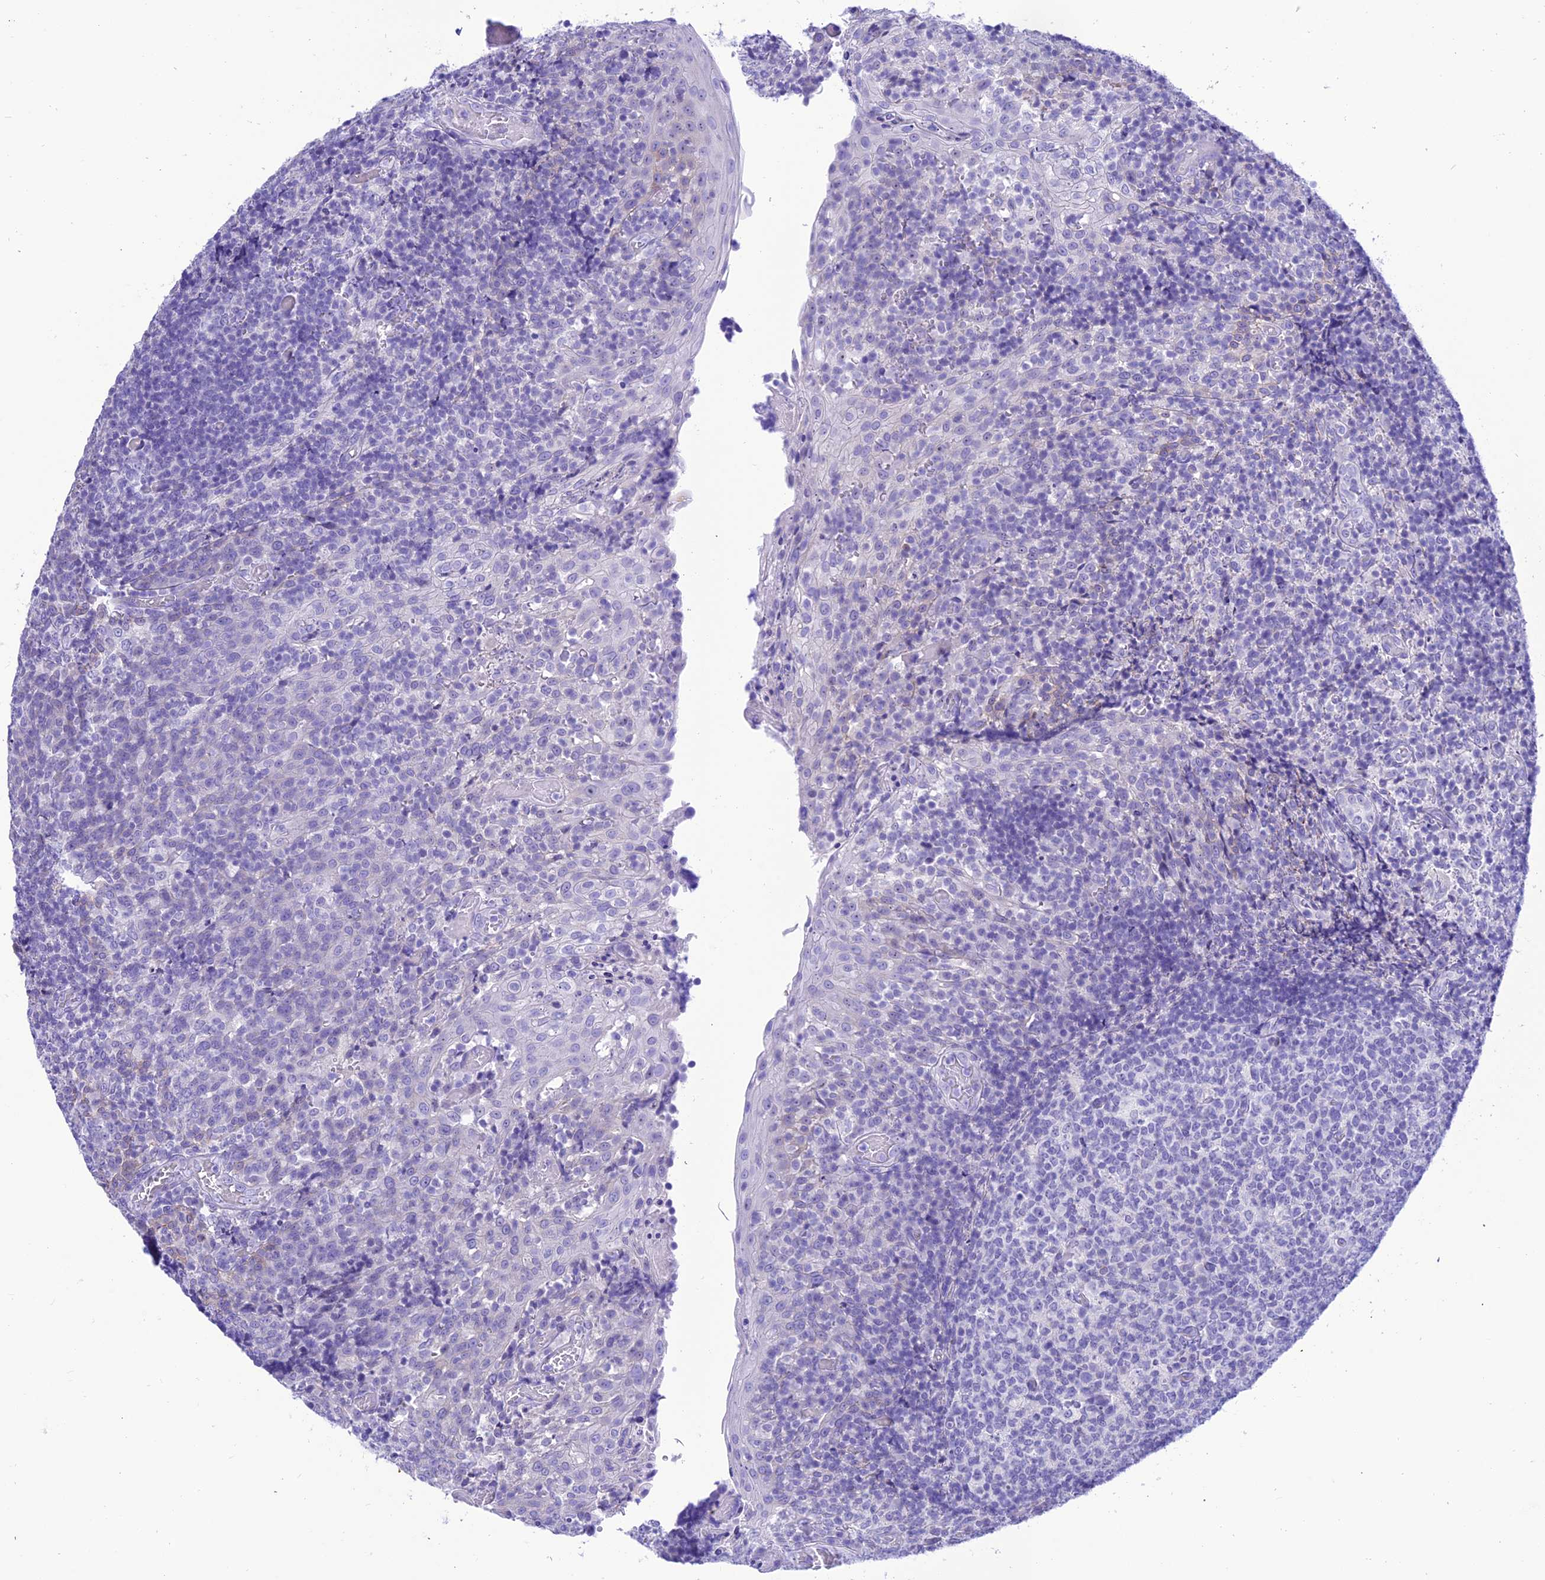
{"staining": {"intensity": "negative", "quantity": "none", "location": "none"}, "tissue": "tonsil", "cell_type": "Germinal center cells", "image_type": "normal", "snomed": [{"axis": "morphology", "description": "Normal tissue, NOS"}, {"axis": "topography", "description": "Tonsil"}], "caption": "Immunohistochemical staining of unremarkable tonsil shows no significant staining in germinal center cells.", "gene": "PRNP", "patient": {"sex": "female", "age": 19}}